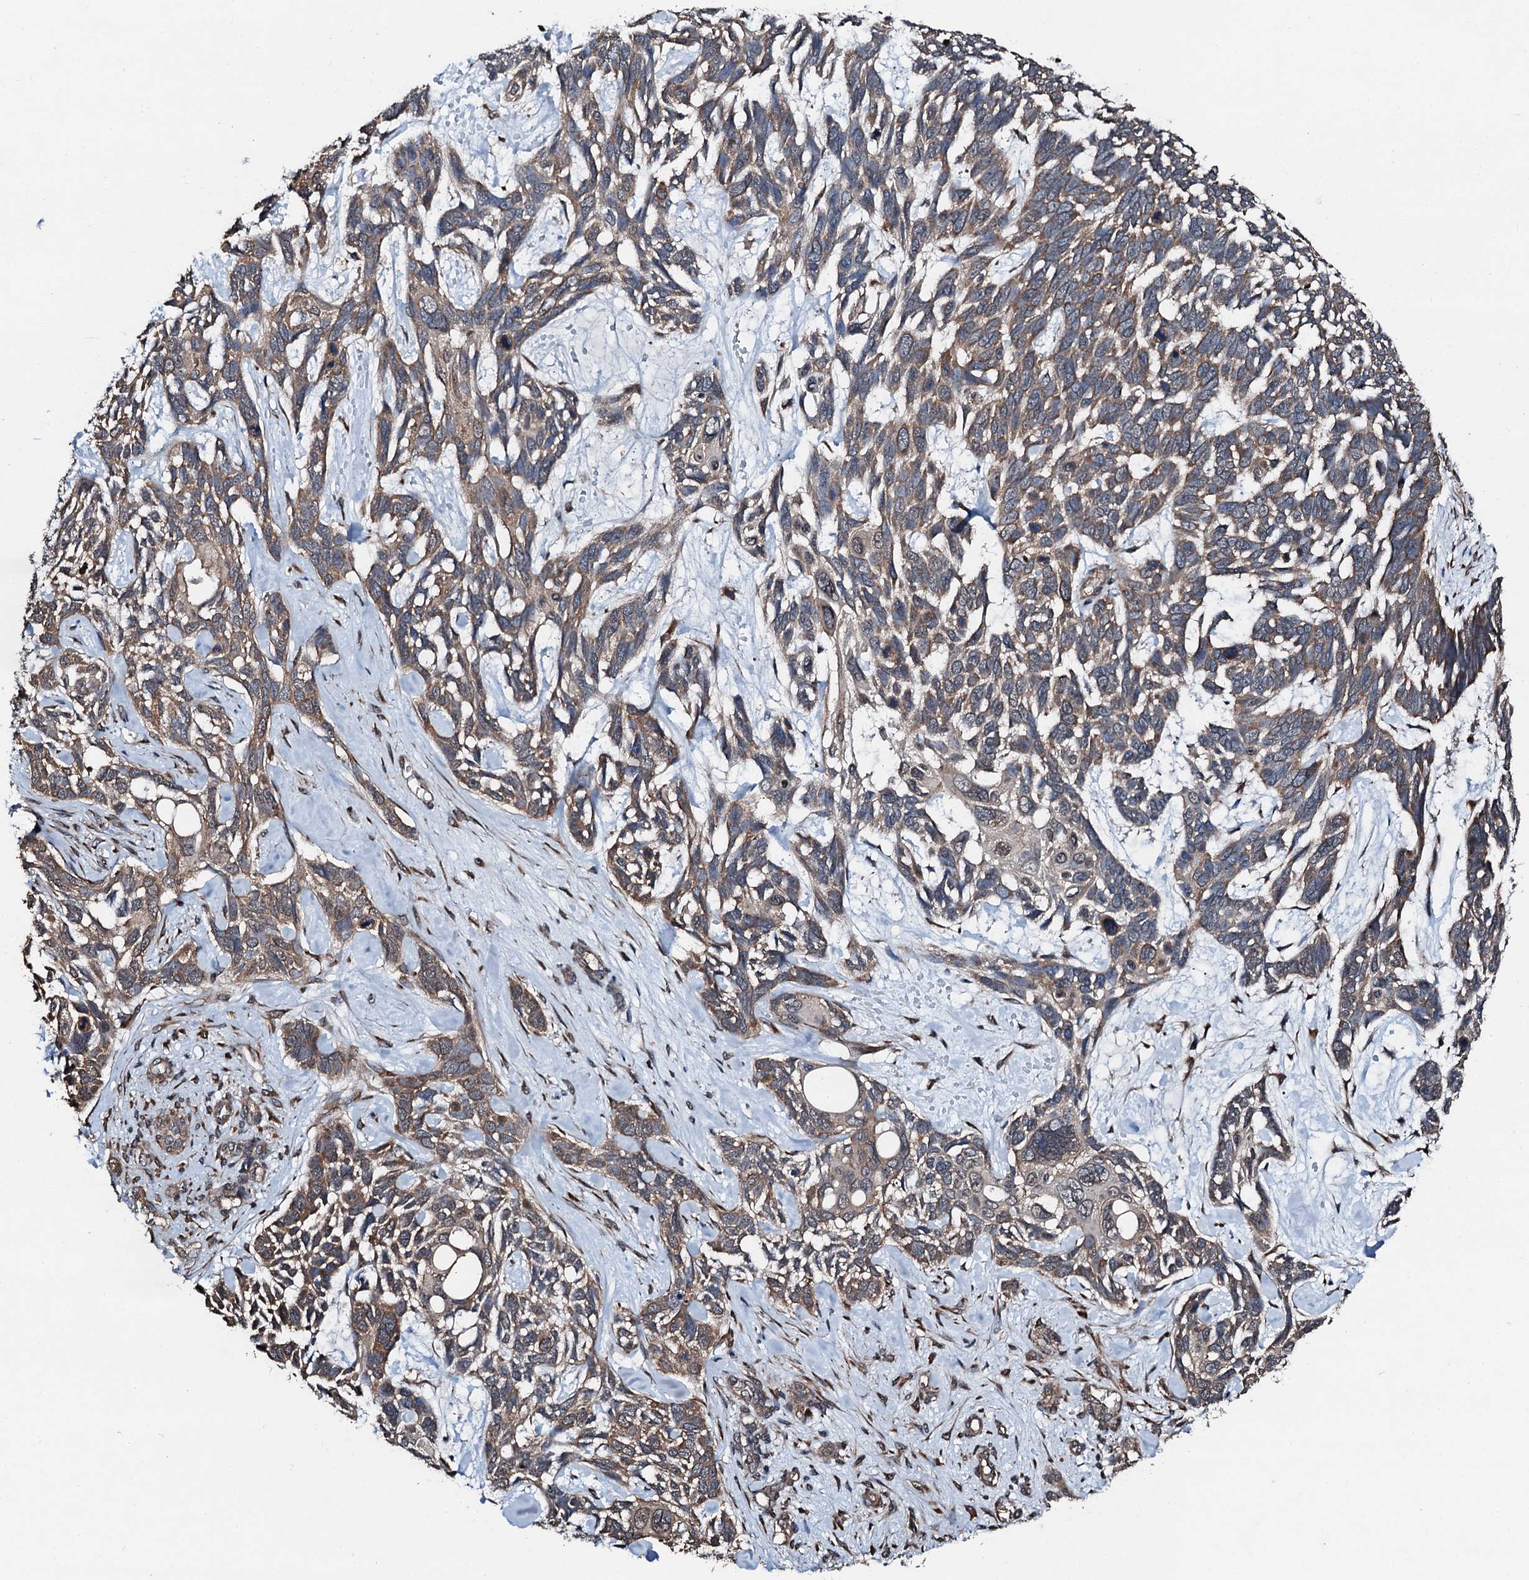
{"staining": {"intensity": "weak", "quantity": ">75%", "location": "cytoplasmic/membranous"}, "tissue": "skin cancer", "cell_type": "Tumor cells", "image_type": "cancer", "snomed": [{"axis": "morphology", "description": "Basal cell carcinoma"}, {"axis": "topography", "description": "Skin"}], "caption": "Protein staining by immunohistochemistry shows weak cytoplasmic/membranous expression in approximately >75% of tumor cells in skin basal cell carcinoma.", "gene": "EDC4", "patient": {"sex": "male", "age": 88}}